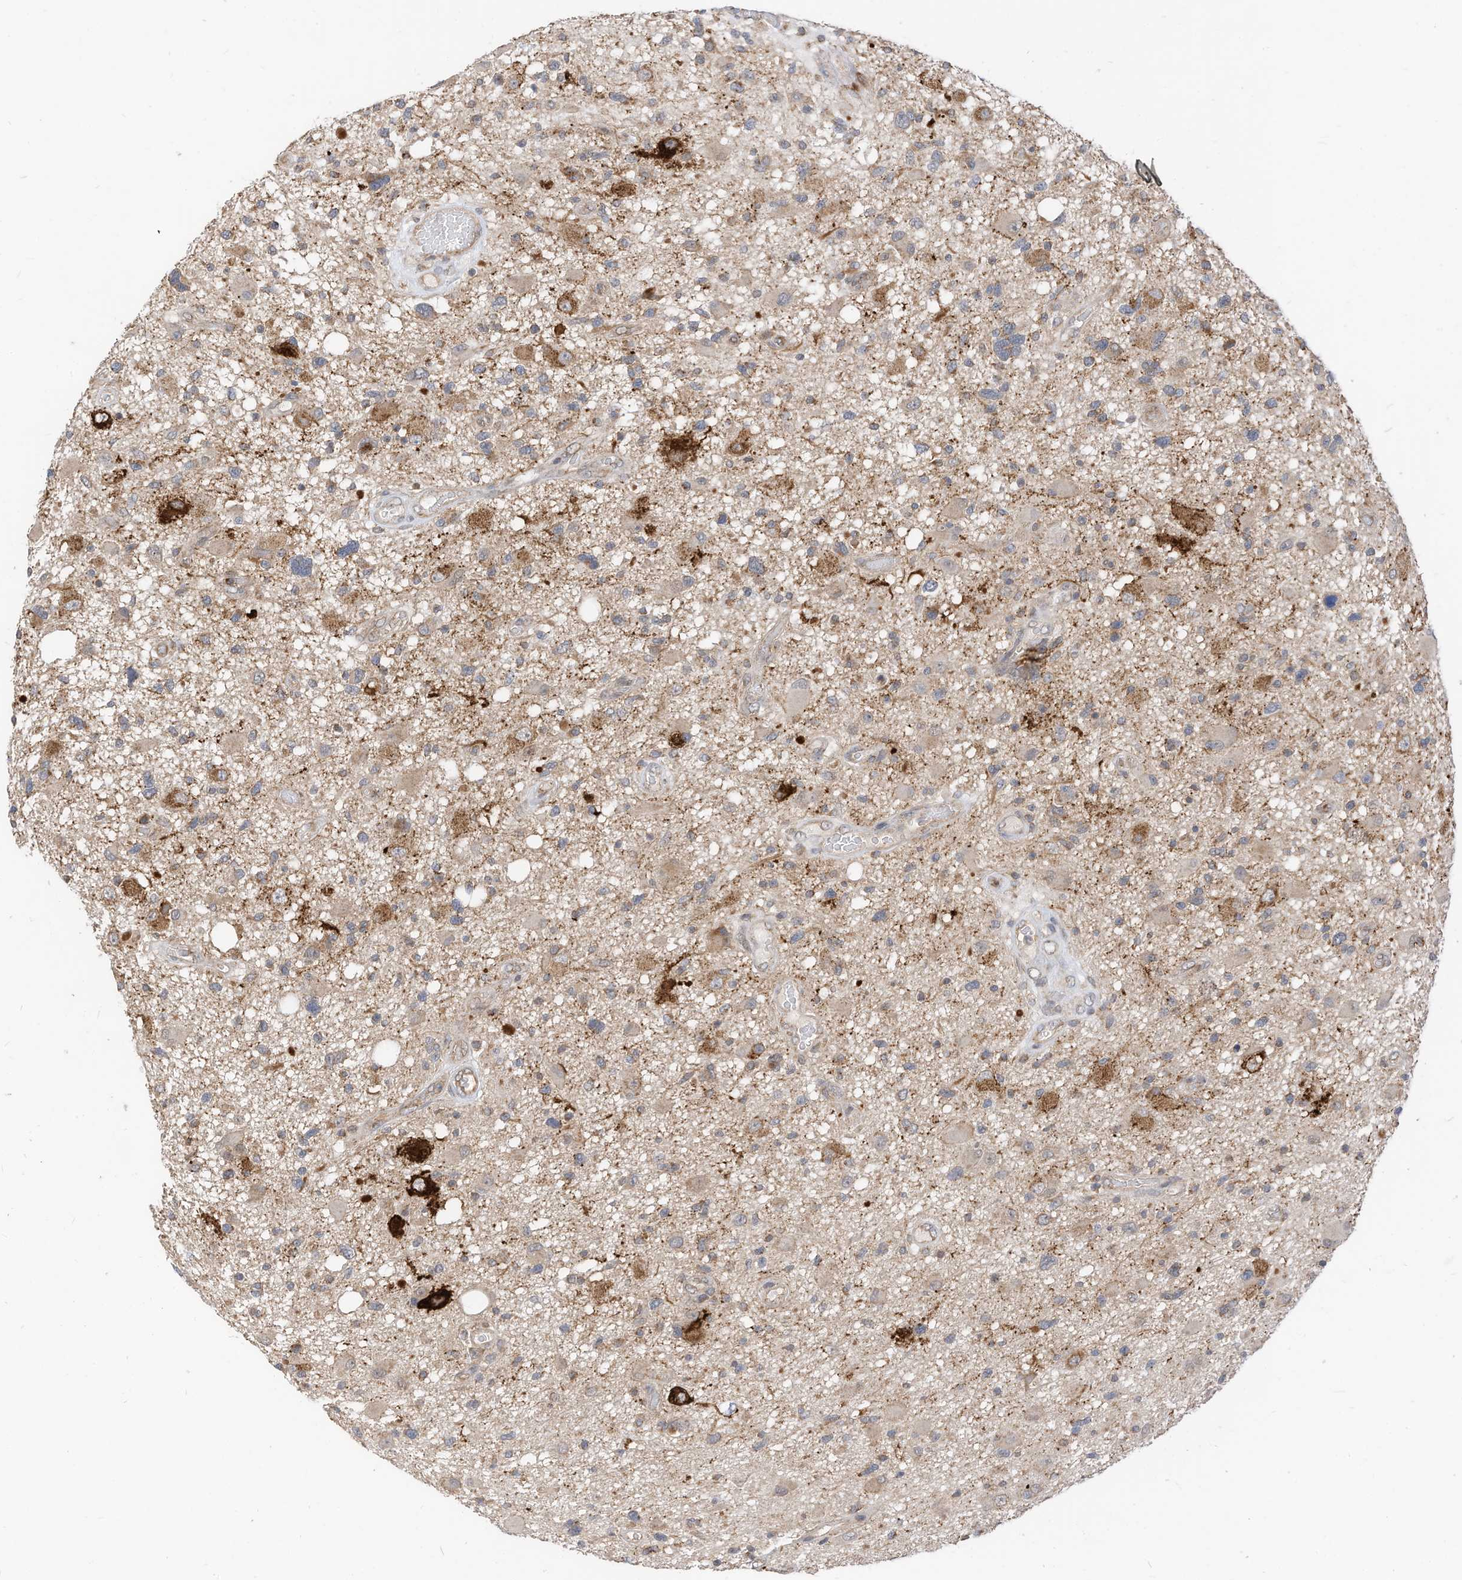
{"staining": {"intensity": "negative", "quantity": "none", "location": "none"}, "tissue": "glioma", "cell_type": "Tumor cells", "image_type": "cancer", "snomed": [{"axis": "morphology", "description": "Glioma, malignant, High grade"}, {"axis": "topography", "description": "Brain"}], "caption": "Glioma was stained to show a protein in brown. There is no significant expression in tumor cells. (DAB (3,3'-diaminobenzidine) IHC with hematoxylin counter stain).", "gene": "METTL6", "patient": {"sex": "male", "age": 33}}